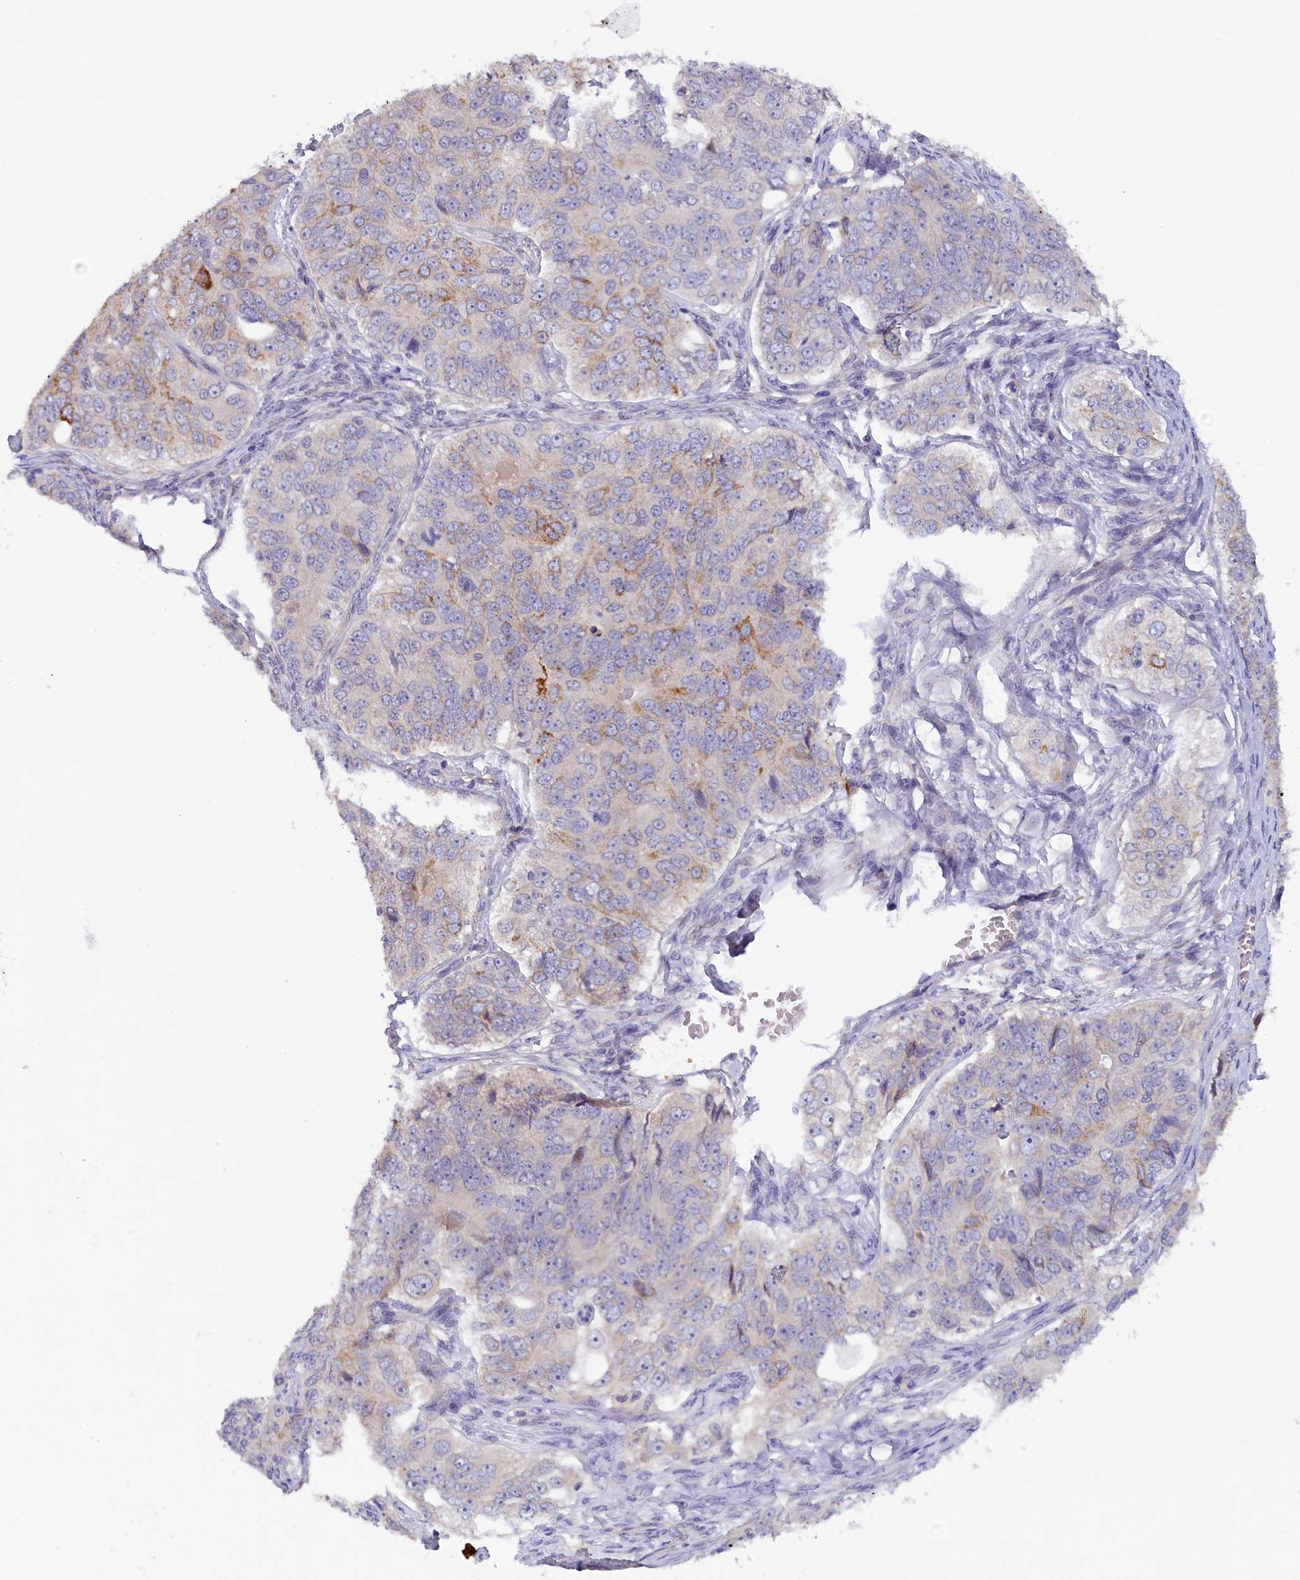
{"staining": {"intensity": "moderate", "quantity": "<25%", "location": "cytoplasmic/membranous"}, "tissue": "ovarian cancer", "cell_type": "Tumor cells", "image_type": "cancer", "snomed": [{"axis": "morphology", "description": "Carcinoma, endometroid"}, {"axis": "topography", "description": "Ovary"}], "caption": "This photomicrograph reveals immunohistochemistry (IHC) staining of ovarian cancer (endometroid carcinoma), with low moderate cytoplasmic/membranous positivity in approximately <25% of tumor cells.", "gene": "ZSWIM4", "patient": {"sex": "female", "age": 51}}